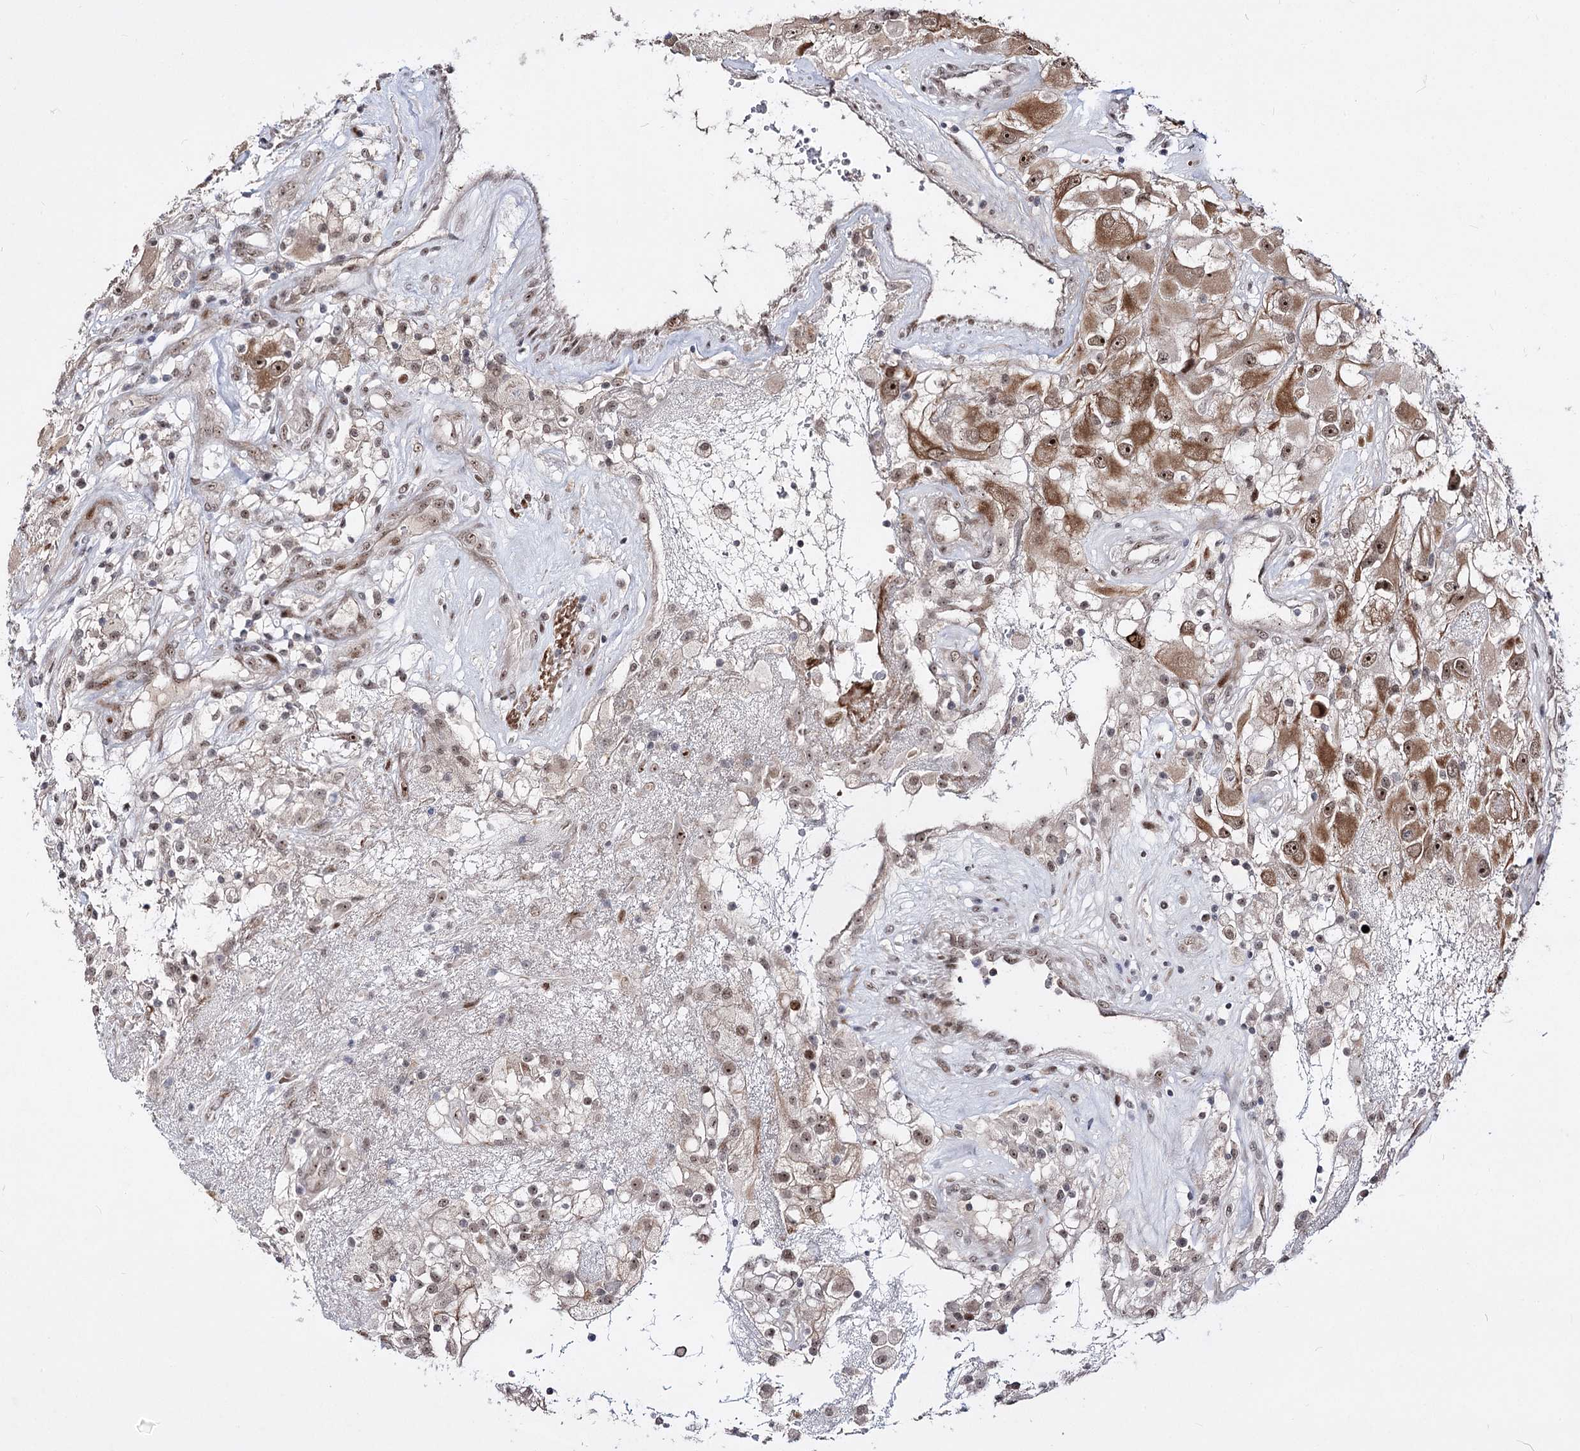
{"staining": {"intensity": "moderate", "quantity": ">75%", "location": "nuclear"}, "tissue": "renal cancer", "cell_type": "Tumor cells", "image_type": "cancer", "snomed": [{"axis": "morphology", "description": "Adenocarcinoma, NOS"}, {"axis": "topography", "description": "Kidney"}], "caption": "Immunohistochemistry (DAB (3,3'-diaminobenzidine)) staining of human renal cancer (adenocarcinoma) displays moderate nuclear protein staining in about >75% of tumor cells. Using DAB (brown) and hematoxylin (blue) stains, captured at high magnification using brightfield microscopy.", "gene": "STOX1", "patient": {"sex": "female", "age": 52}}